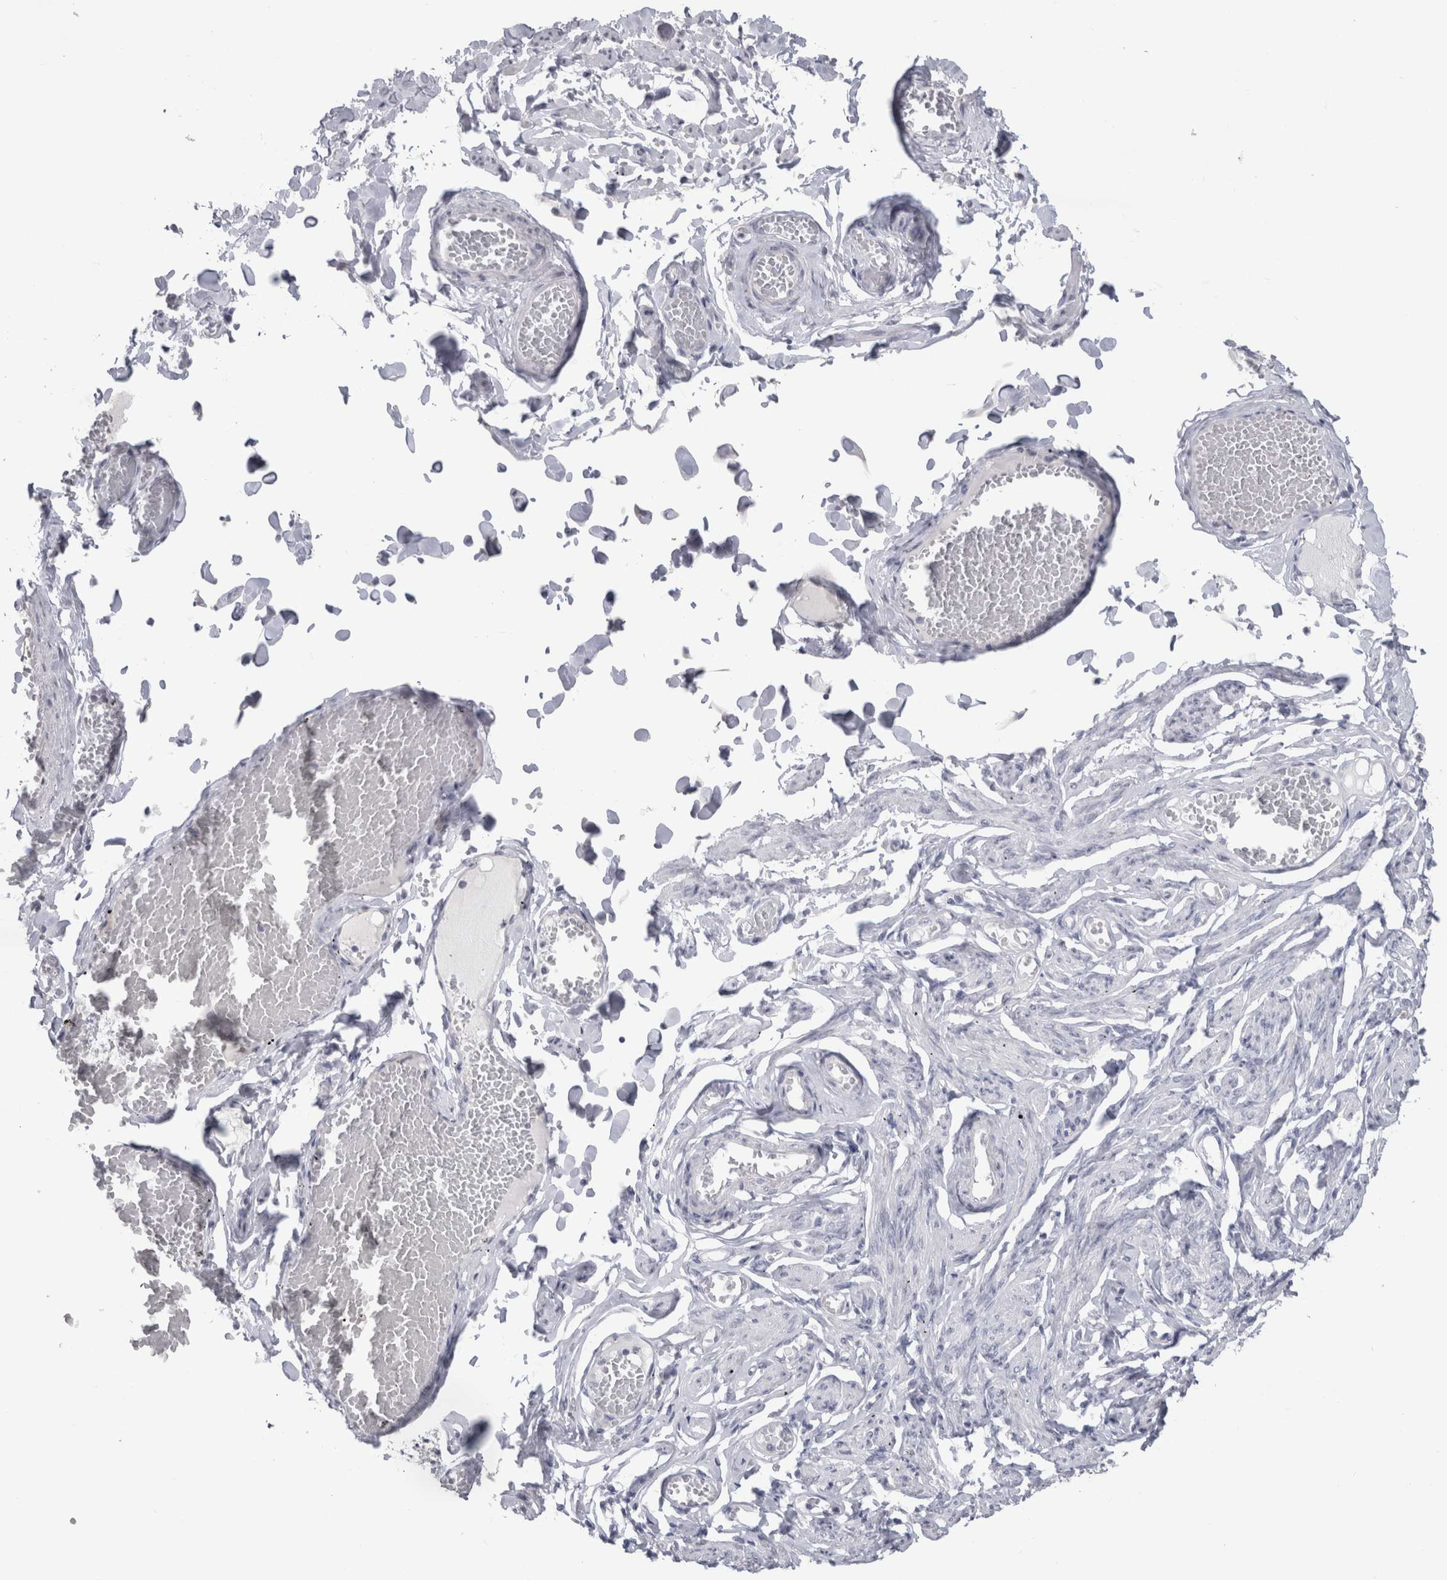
{"staining": {"intensity": "negative", "quantity": "none", "location": "none"}, "tissue": "adipose tissue", "cell_type": "Adipocytes", "image_type": "normal", "snomed": [{"axis": "morphology", "description": "Normal tissue, NOS"}, {"axis": "topography", "description": "Vascular tissue"}, {"axis": "topography", "description": "Fallopian tube"}, {"axis": "topography", "description": "Ovary"}], "caption": "This photomicrograph is of unremarkable adipose tissue stained with immunohistochemistry (IHC) to label a protein in brown with the nuclei are counter-stained blue. There is no staining in adipocytes.", "gene": "CDH17", "patient": {"sex": "female", "age": 67}}